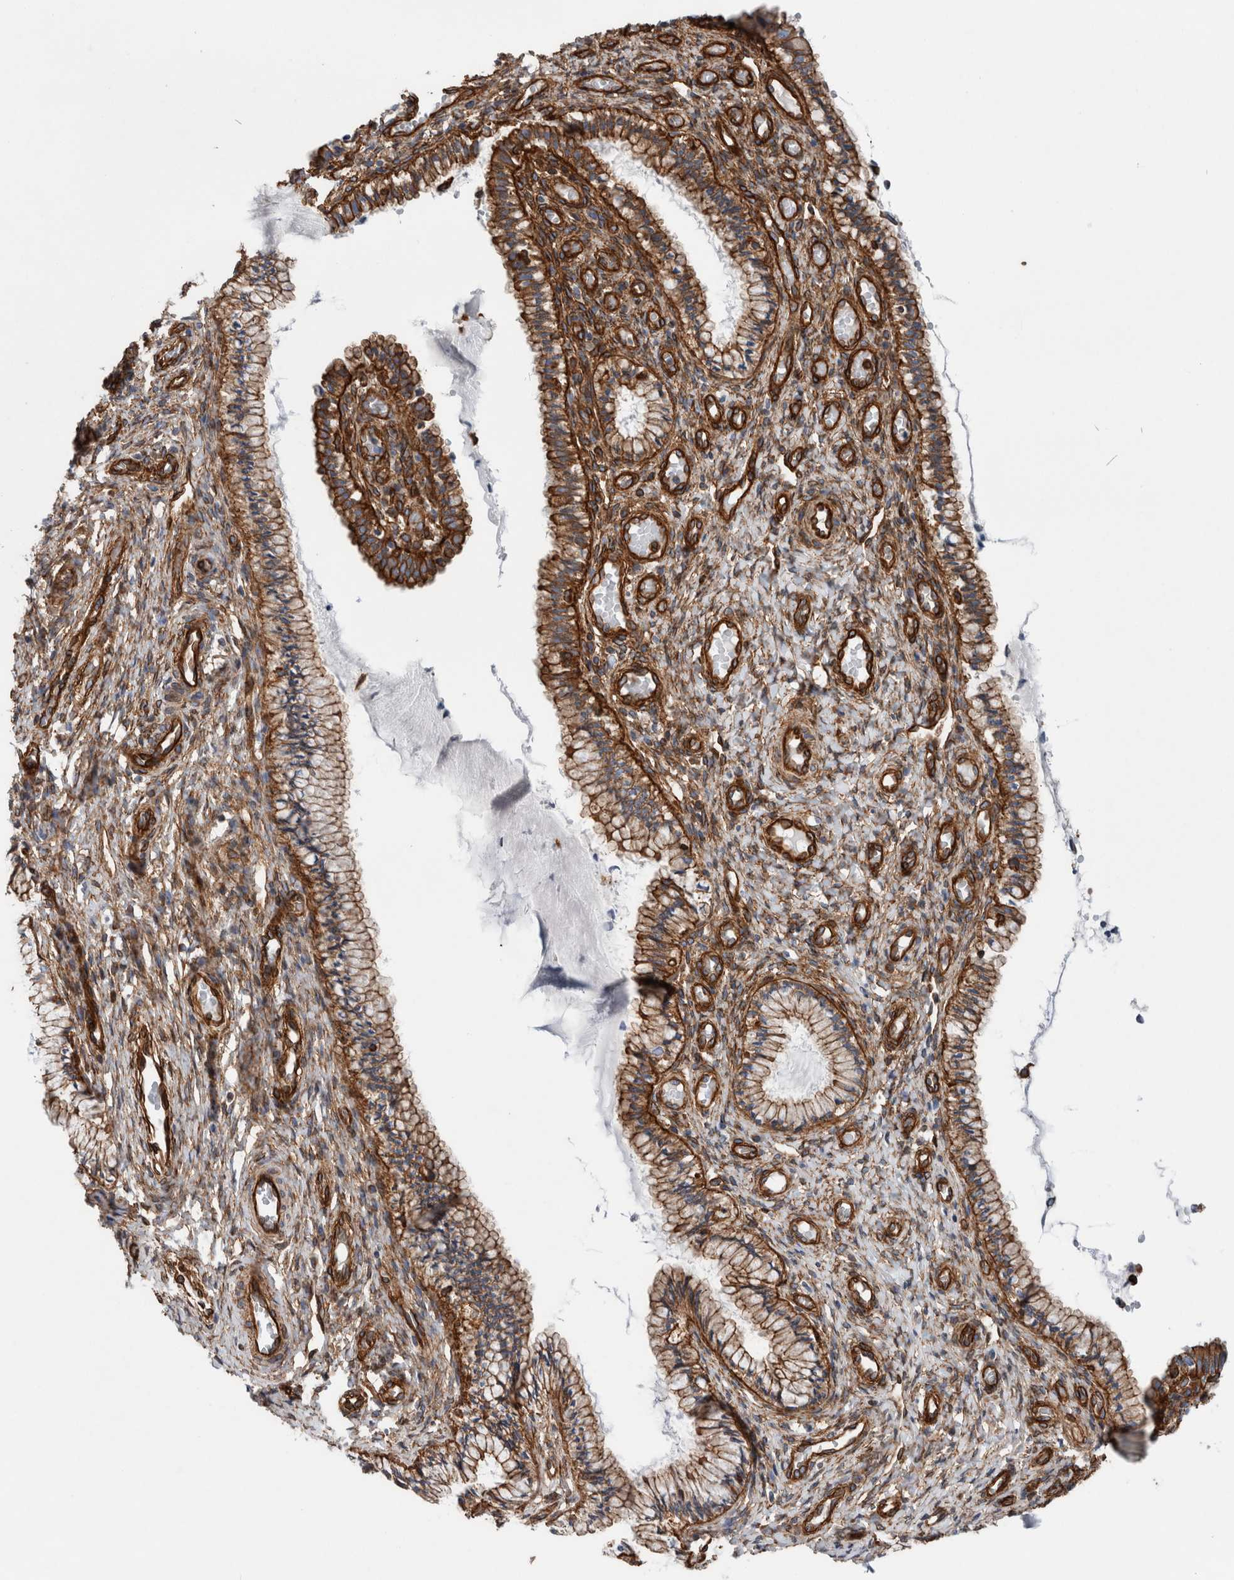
{"staining": {"intensity": "strong", "quantity": ">75%", "location": "cytoplasmic/membranous"}, "tissue": "cervix", "cell_type": "Glandular cells", "image_type": "normal", "snomed": [{"axis": "morphology", "description": "Normal tissue, NOS"}, {"axis": "topography", "description": "Cervix"}], "caption": "Immunohistochemistry (IHC) photomicrograph of unremarkable human cervix stained for a protein (brown), which exhibits high levels of strong cytoplasmic/membranous staining in approximately >75% of glandular cells.", "gene": "PLEC", "patient": {"sex": "female", "age": 27}}